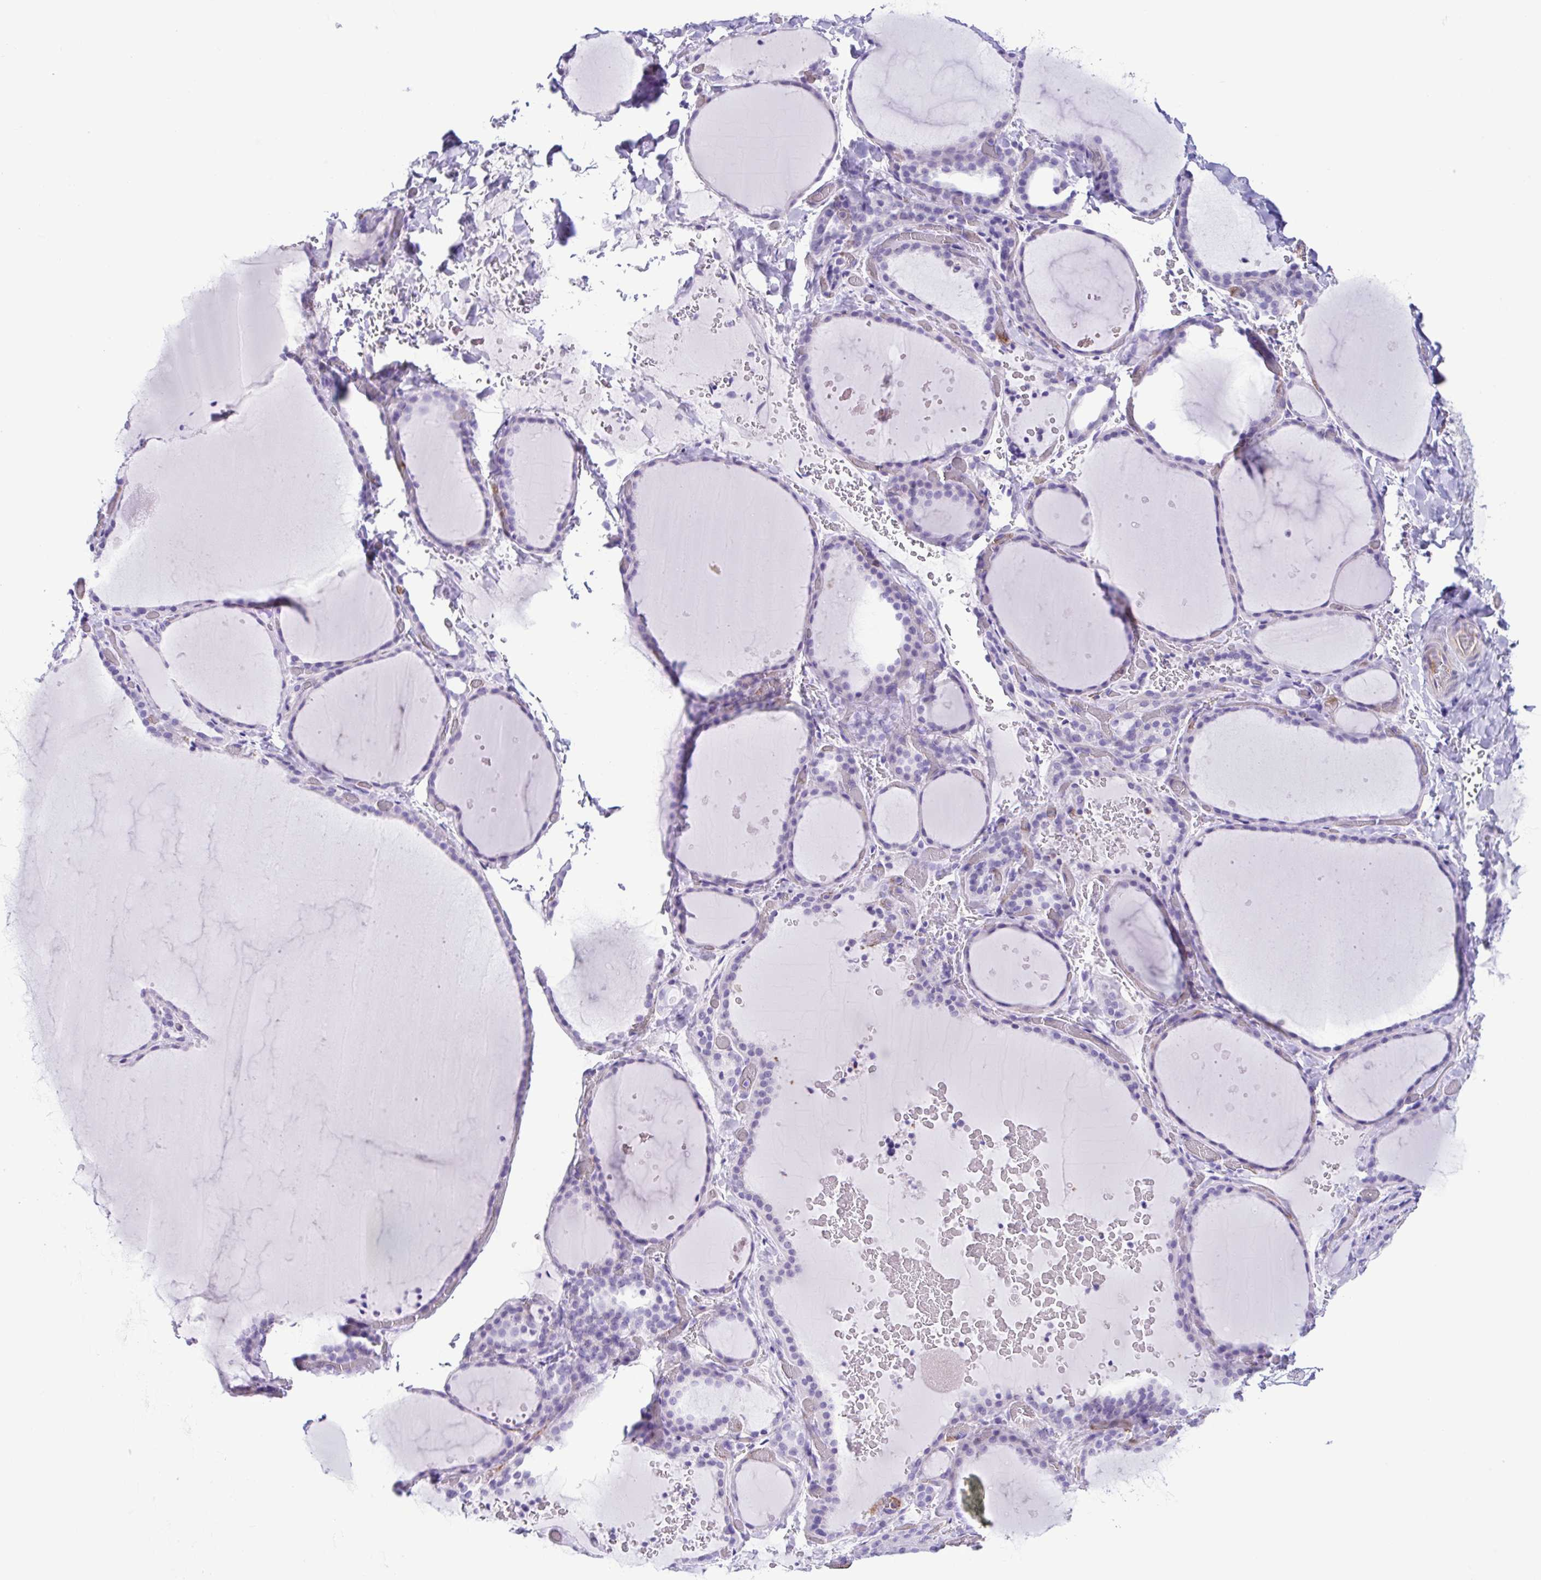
{"staining": {"intensity": "negative", "quantity": "none", "location": "none"}, "tissue": "thyroid gland", "cell_type": "Glandular cells", "image_type": "normal", "snomed": [{"axis": "morphology", "description": "Normal tissue, NOS"}, {"axis": "topography", "description": "Thyroid gland"}], "caption": "A high-resolution micrograph shows immunohistochemistry staining of benign thyroid gland, which reveals no significant staining in glandular cells. (Stains: DAB (3,3'-diaminobenzidine) immunohistochemistry (IHC) with hematoxylin counter stain, Microscopy: brightfield microscopy at high magnification).", "gene": "CYP11B1", "patient": {"sex": "female", "age": 36}}